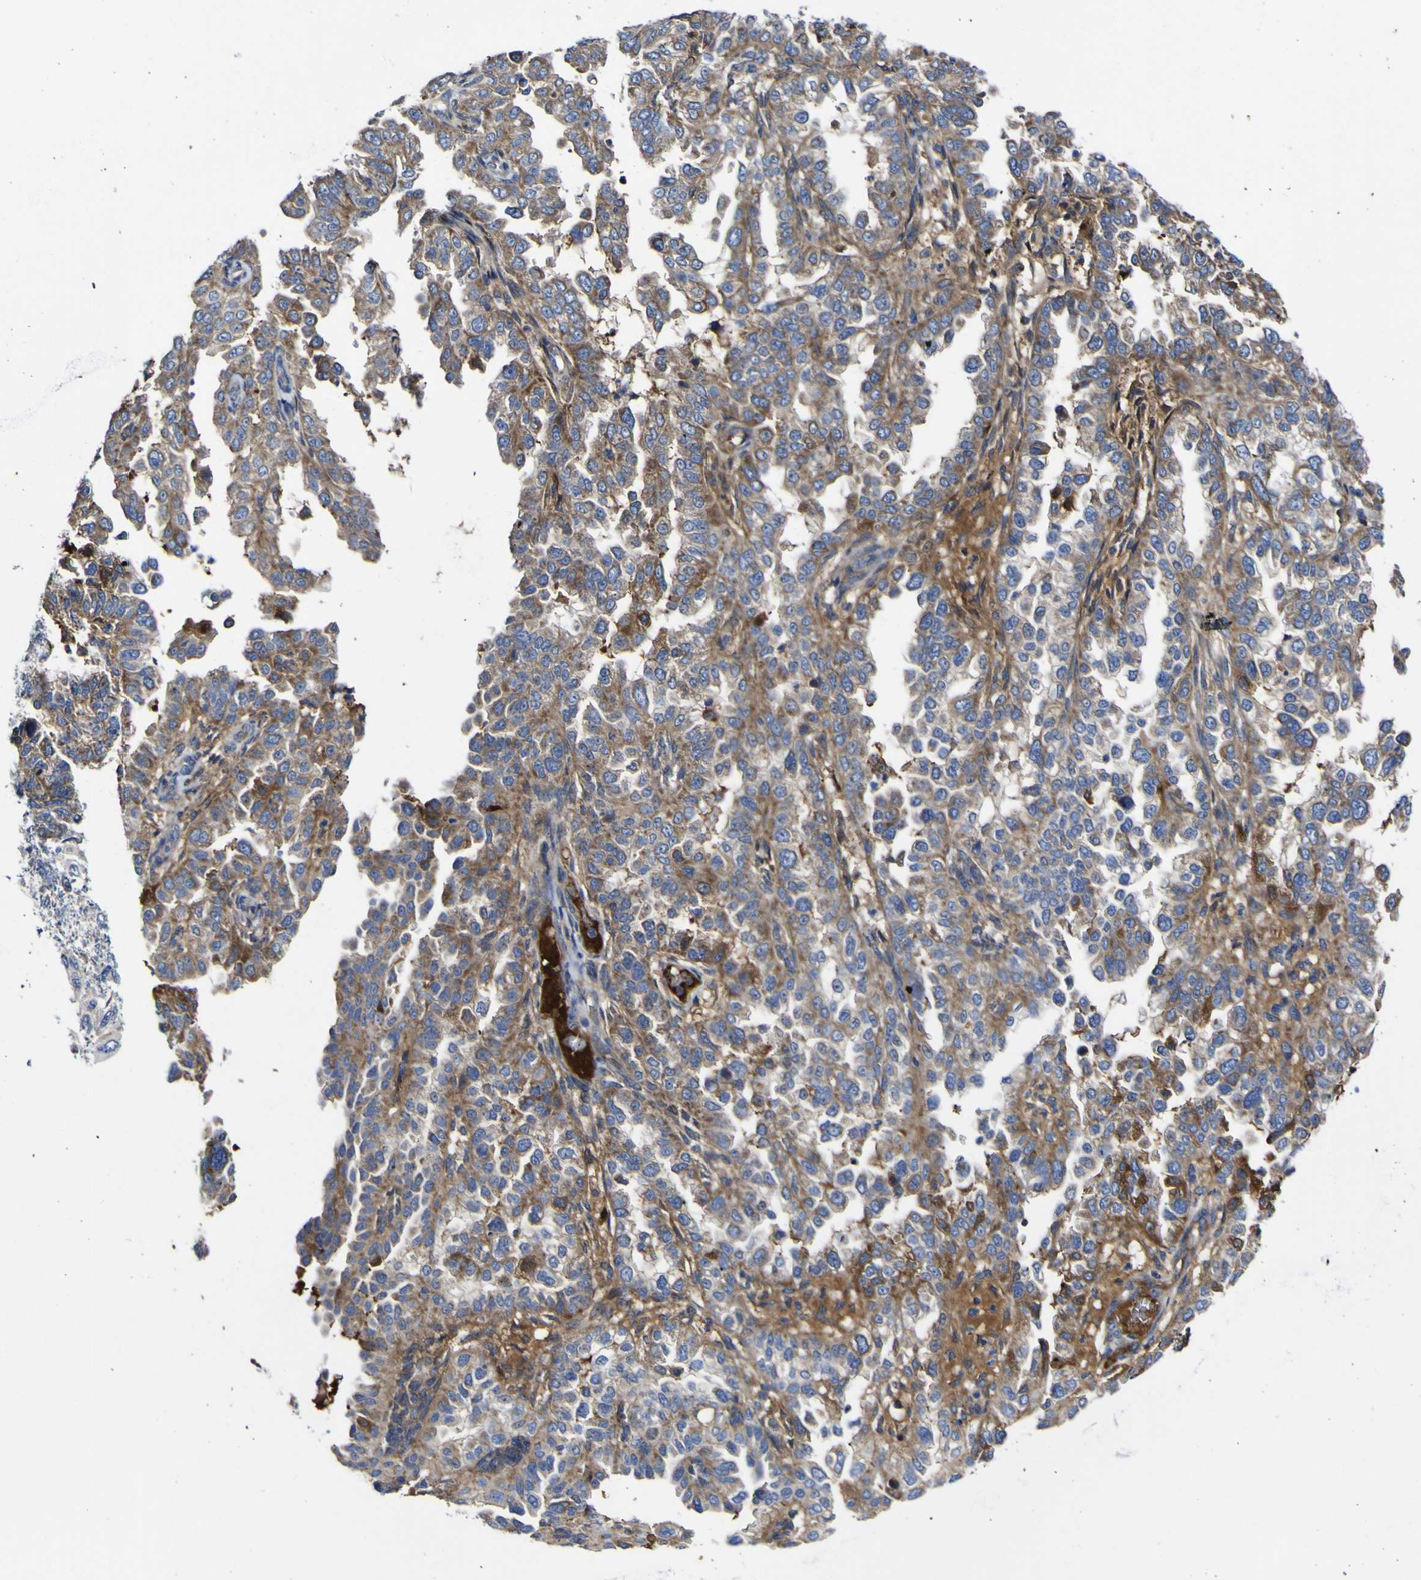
{"staining": {"intensity": "moderate", "quantity": ">75%", "location": "cytoplasmic/membranous"}, "tissue": "endometrial cancer", "cell_type": "Tumor cells", "image_type": "cancer", "snomed": [{"axis": "morphology", "description": "Adenocarcinoma, NOS"}, {"axis": "topography", "description": "Endometrium"}], "caption": "Endometrial cancer (adenocarcinoma) was stained to show a protein in brown. There is medium levels of moderate cytoplasmic/membranous expression in about >75% of tumor cells.", "gene": "CCDC90B", "patient": {"sex": "female", "age": 85}}